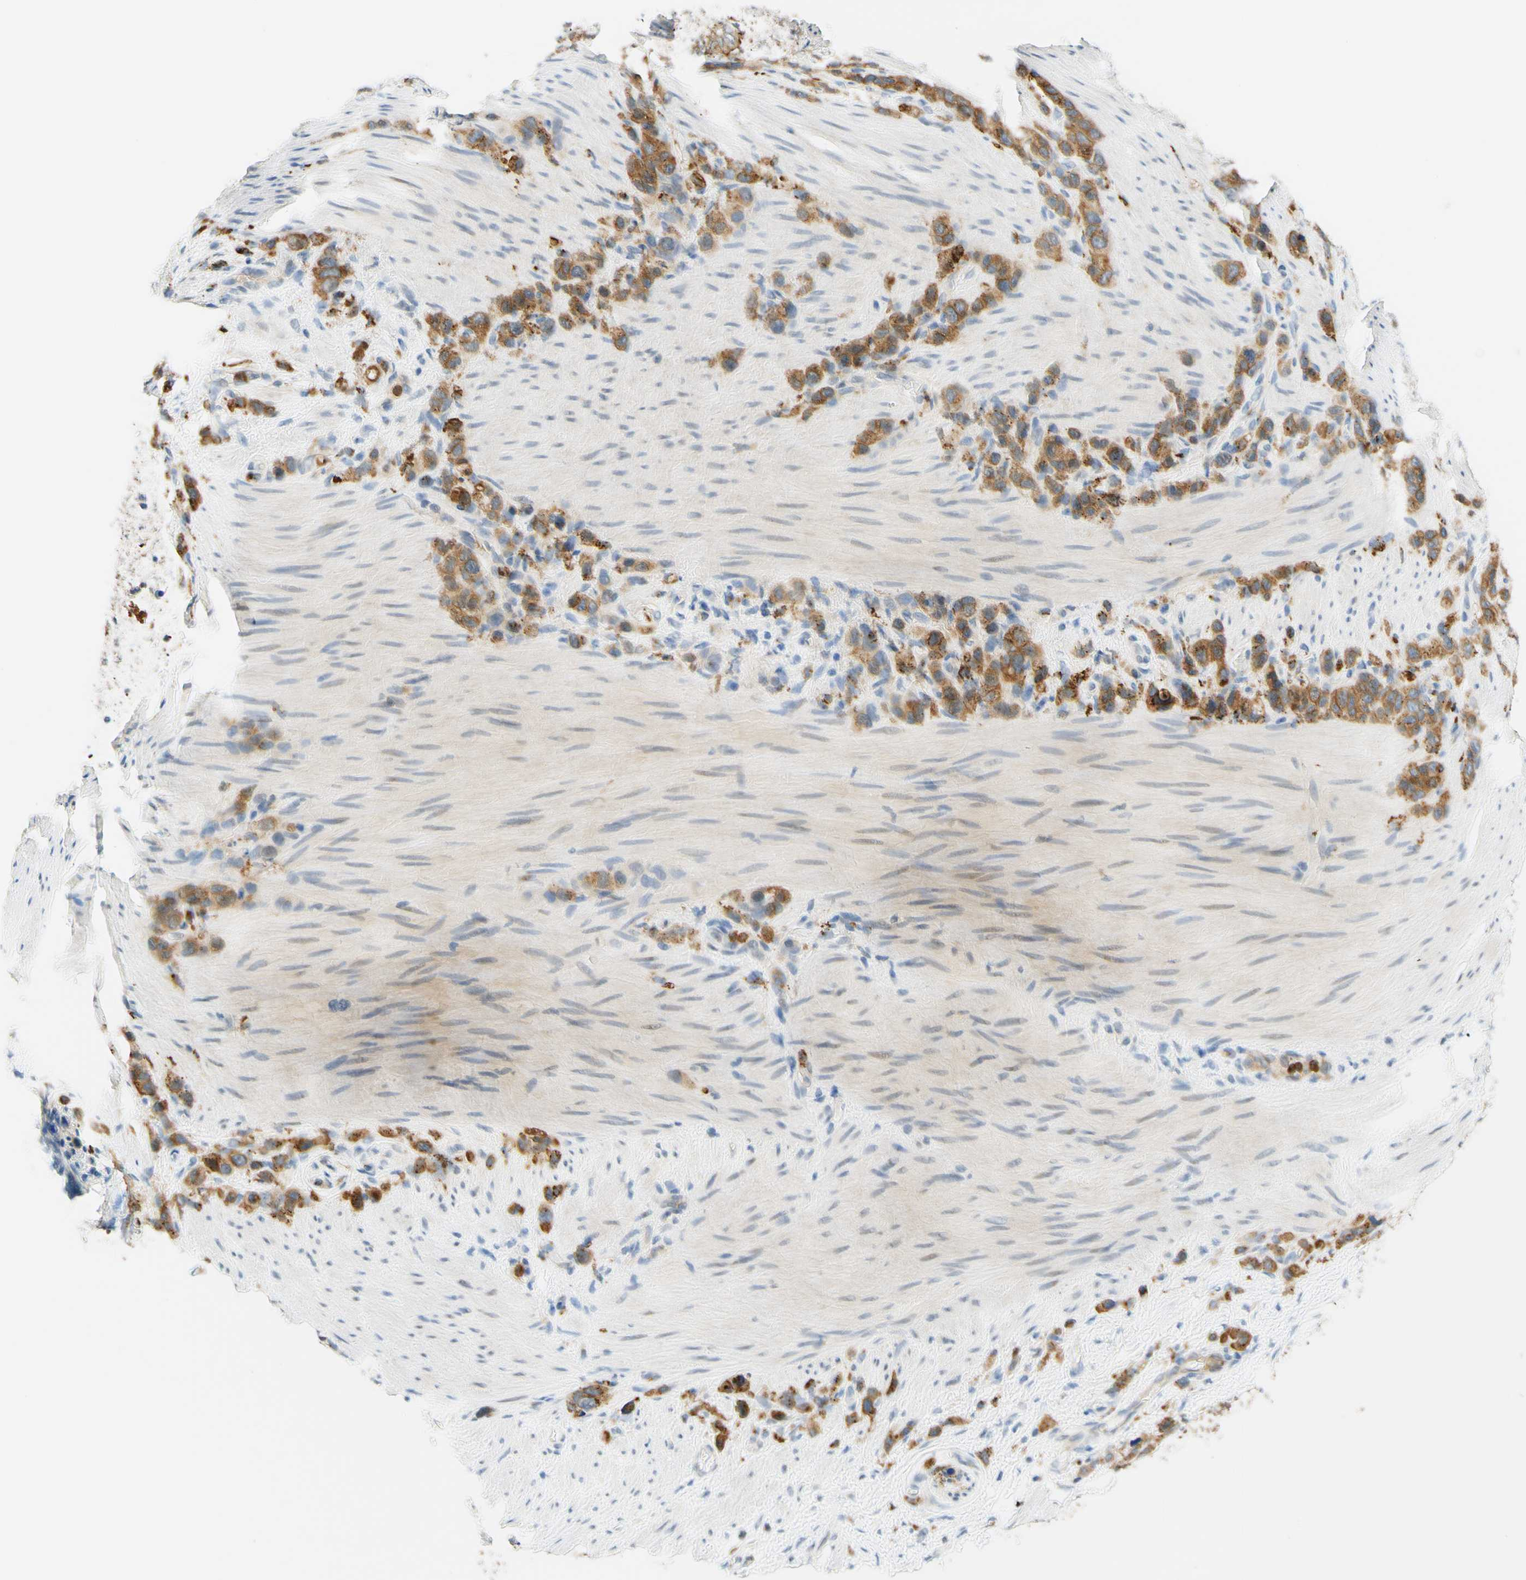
{"staining": {"intensity": "moderate", "quantity": ">75%", "location": "cytoplasmic/membranous"}, "tissue": "stomach cancer", "cell_type": "Tumor cells", "image_type": "cancer", "snomed": [{"axis": "morphology", "description": "Adenocarcinoma, NOS"}, {"axis": "morphology", "description": "Adenocarcinoma, High grade"}, {"axis": "topography", "description": "Stomach, upper"}, {"axis": "topography", "description": "Stomach, lower"}], "caption": "Immunohistochemical staining of stomach high-grade adenocarcinoma shows medium levels of moderate cytoplasmic/membranous staining in approximately >75% of tumor cells. The staining was performed using DAB (3,3'-diaminobenzidine) to visualize the protein expression in brown, while the nuclei were stained in blue with hematoxylin (Magnification: 20x).", "gene": "TREM2", "patient": {"sex": "female", "age": 65}}